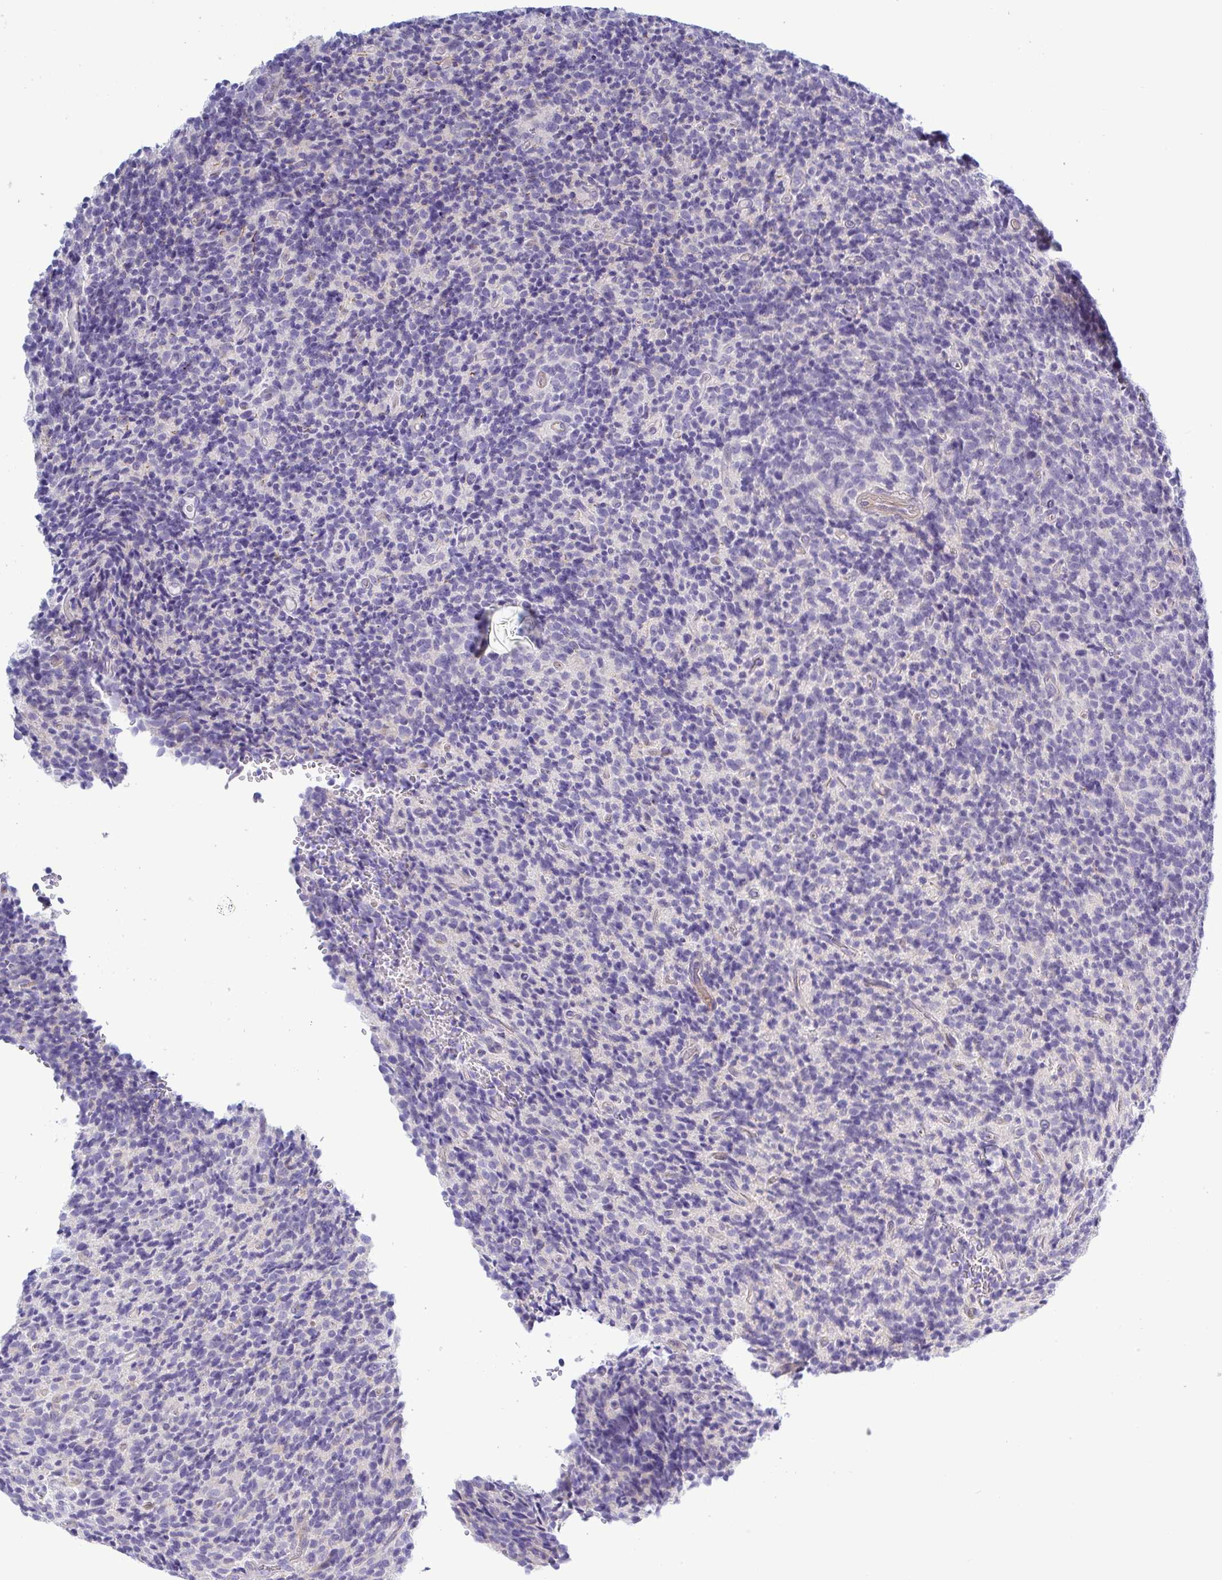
{"staining": {"intensity": "negative", "quantity": "none", "location": "none"}, "tissue": "glioma", "cell_type": "Tumor cells", "image_type": "cancer", "snomed": [{"axis": "morphology", "description": "Glioma, malignant, High grade"}, {"axis": "topography", "description": "Brain"}], "caption": "This is an immunohistochemistry photomicrograph of human glioma. There is no staining in tumor cells.", "gene": "TNNI2", "patient": {"sex": "male", "age": 76}}